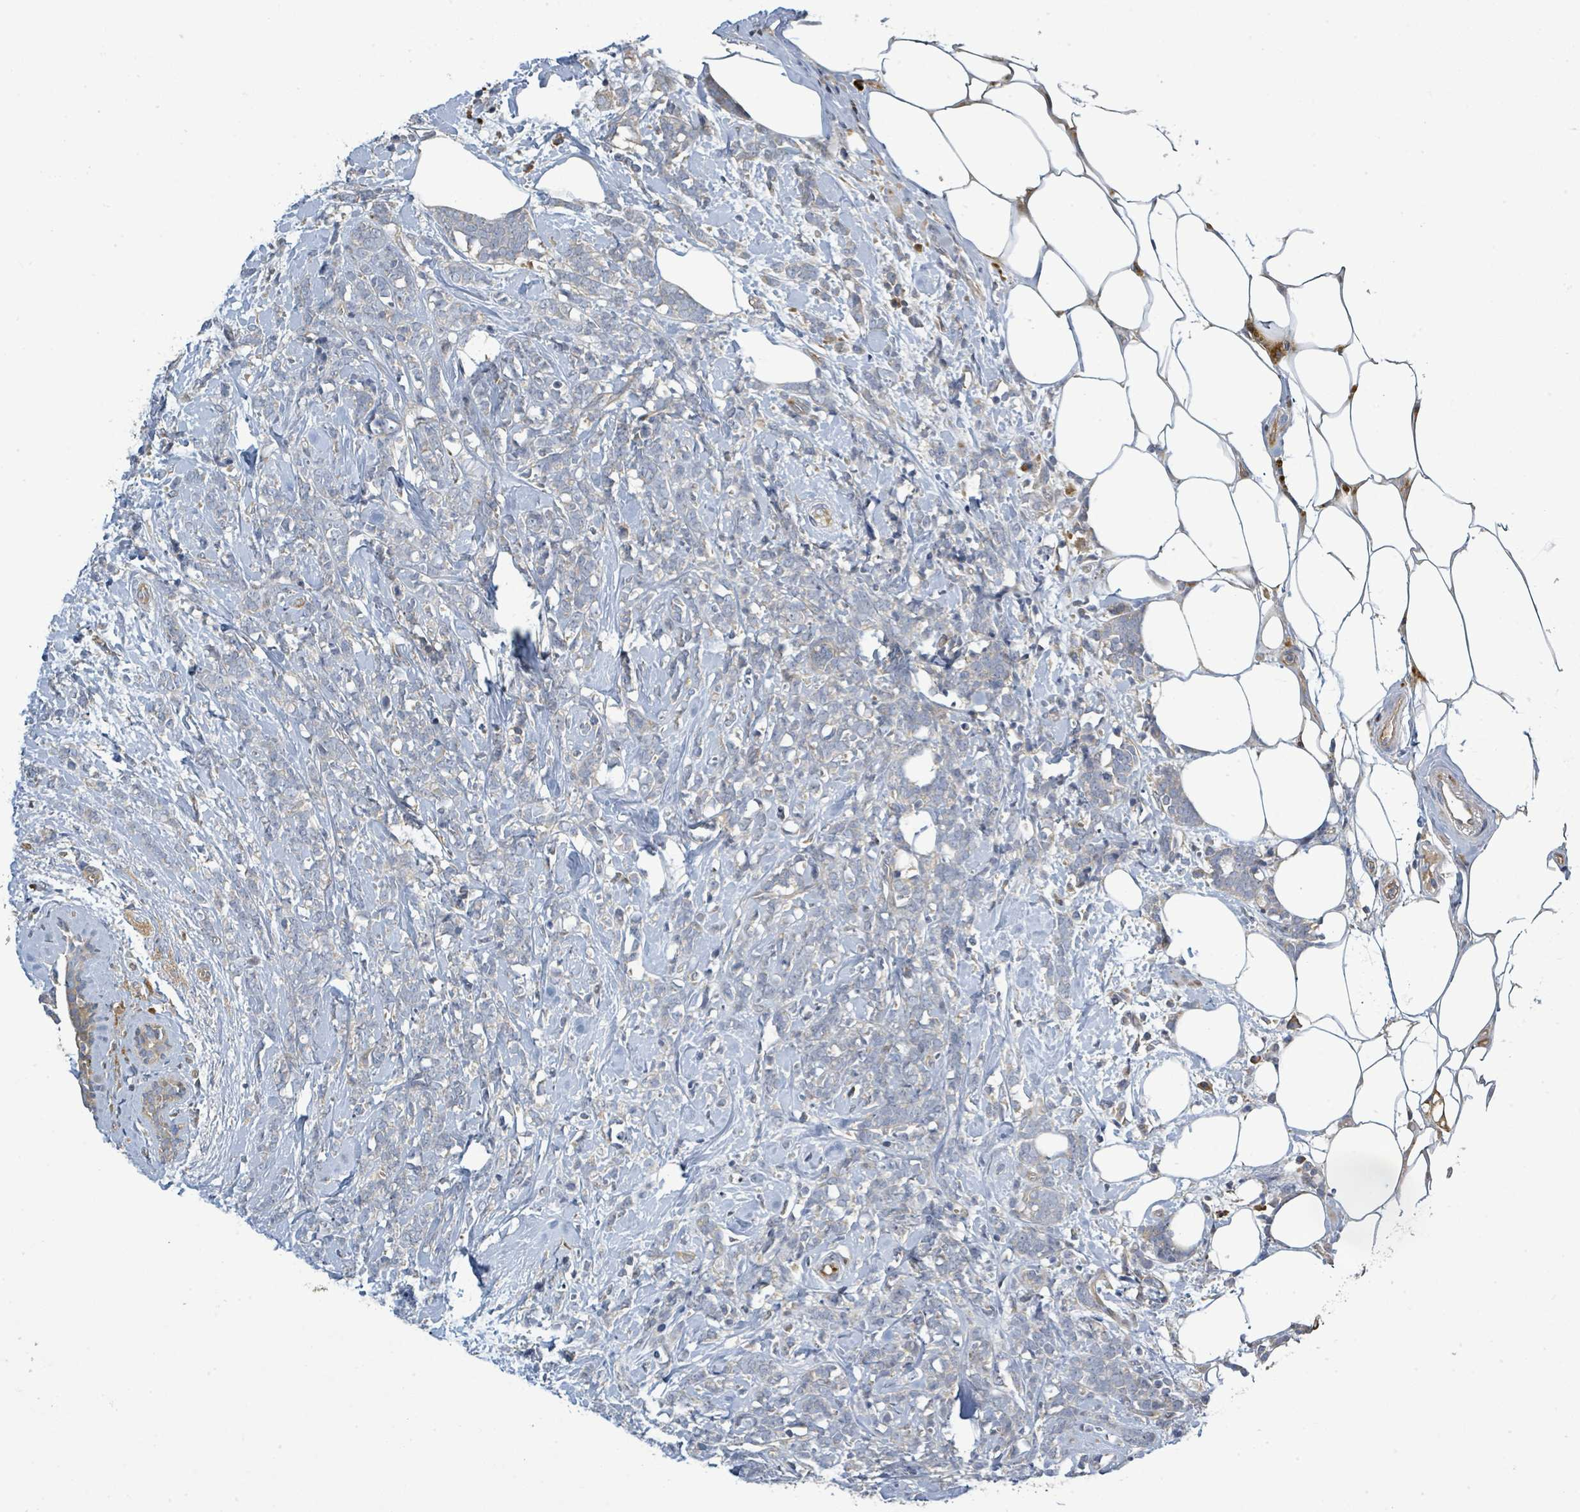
{"staining": {"intensity": "negative", "quantity": "none", "location": "none"}, "tissue": "breast cancer", "cell_type": "Tumor cells", "image_type": "cancer", "snomed": [{"axis": "morphology", "description": "Lobular carcinoma"}, {"axis": "topography", "description": "Breast"}], "caption": "This image is of breast cancer (lobular carcinoma) stained with immunohistochemistry to label a protein in brown with the nuclei are counter-stained blue. There is no staining in tumor cells.", "gene": "CFAP210", "patient": {"sex": "female", "age": 58}}